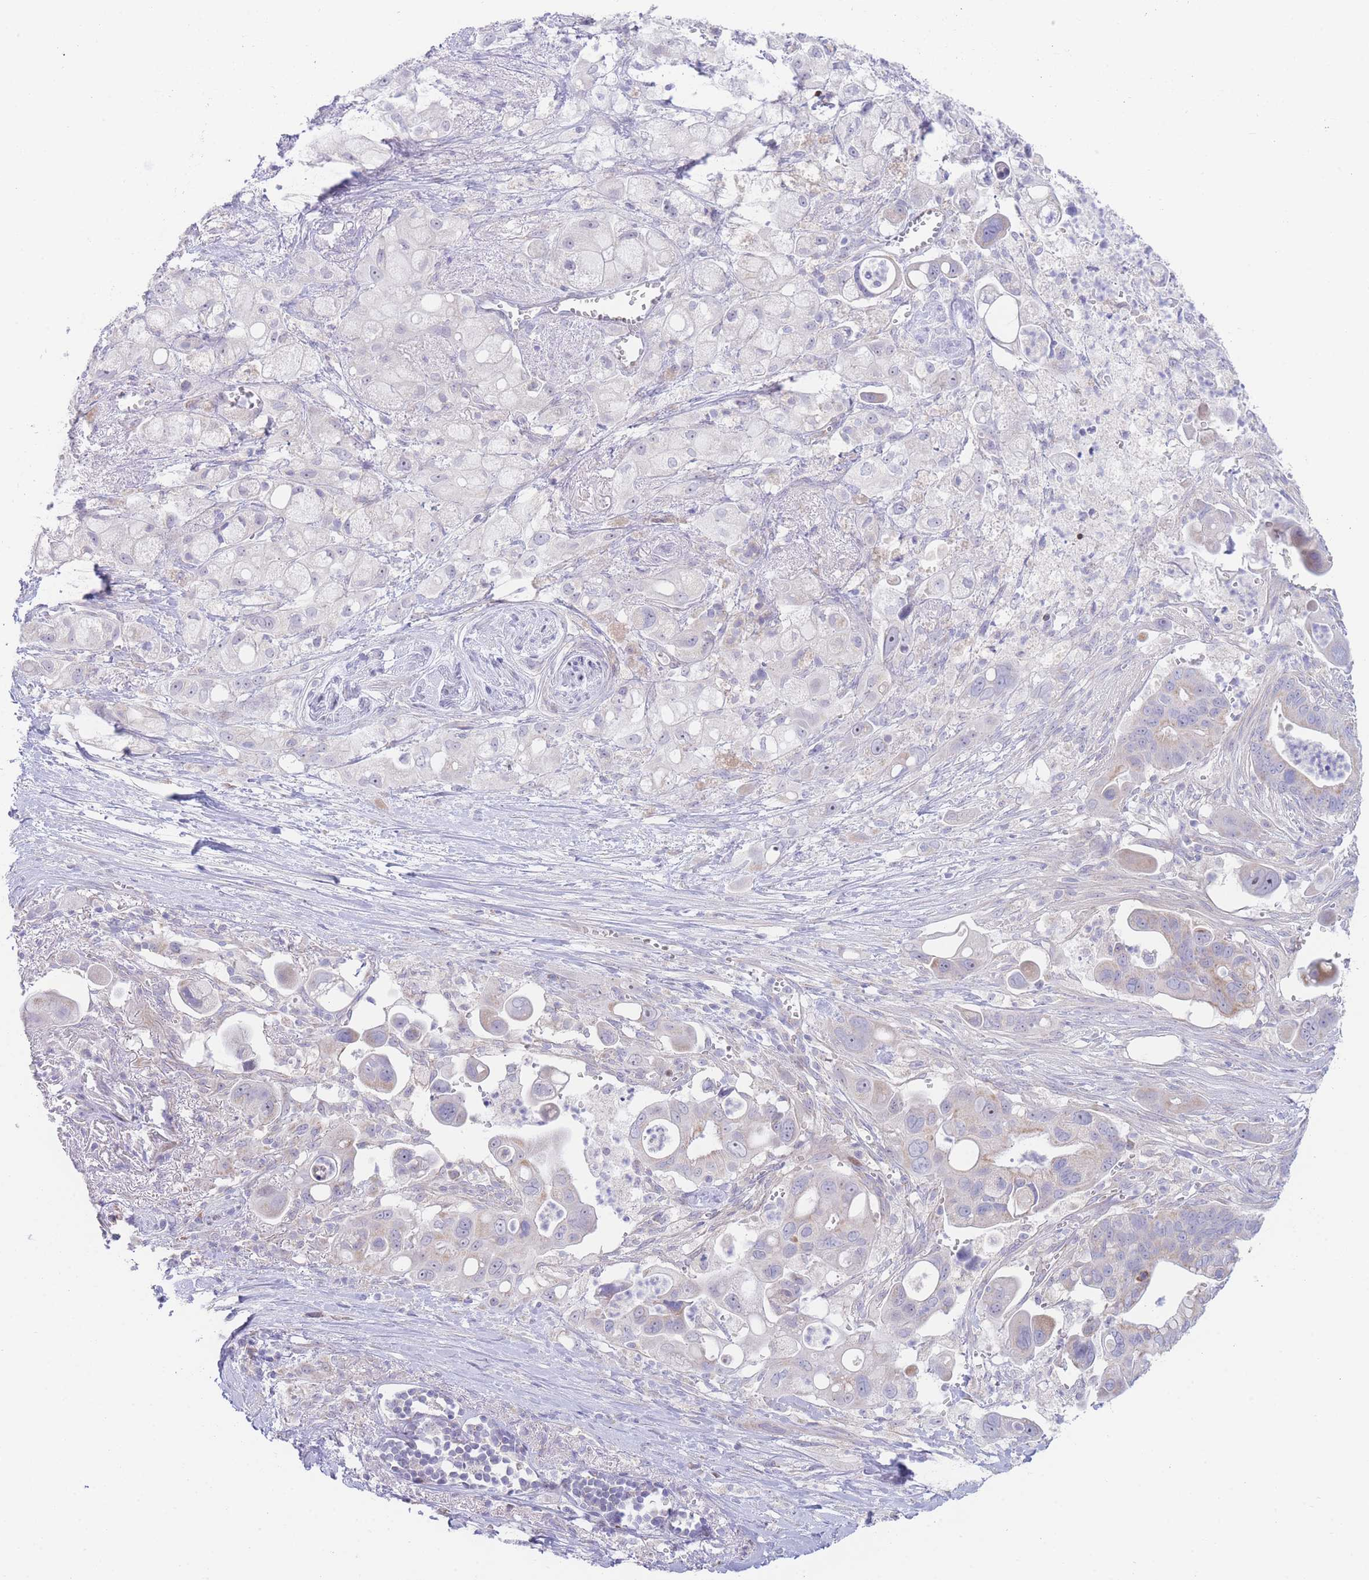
{"staining": {"intensity": "negative", "quantity": "none", "location": "none"}, "tissue": "pancreatic cancer", "cell_type": "Tumor cells", "image_type": "cancer", "snomed": [{"axis": "morphology", "description": "Adenocarcinoma, NOS"}, {"axis": "topography", "description": "Pancreas"}], "caption": "A high-resolution image shows IHC staining of adenocarcinoma (pancreatic), which shows no significant staining in tumor cells.", "gene": "GPAM", "patient": {"sex": "male", "age": 68}}